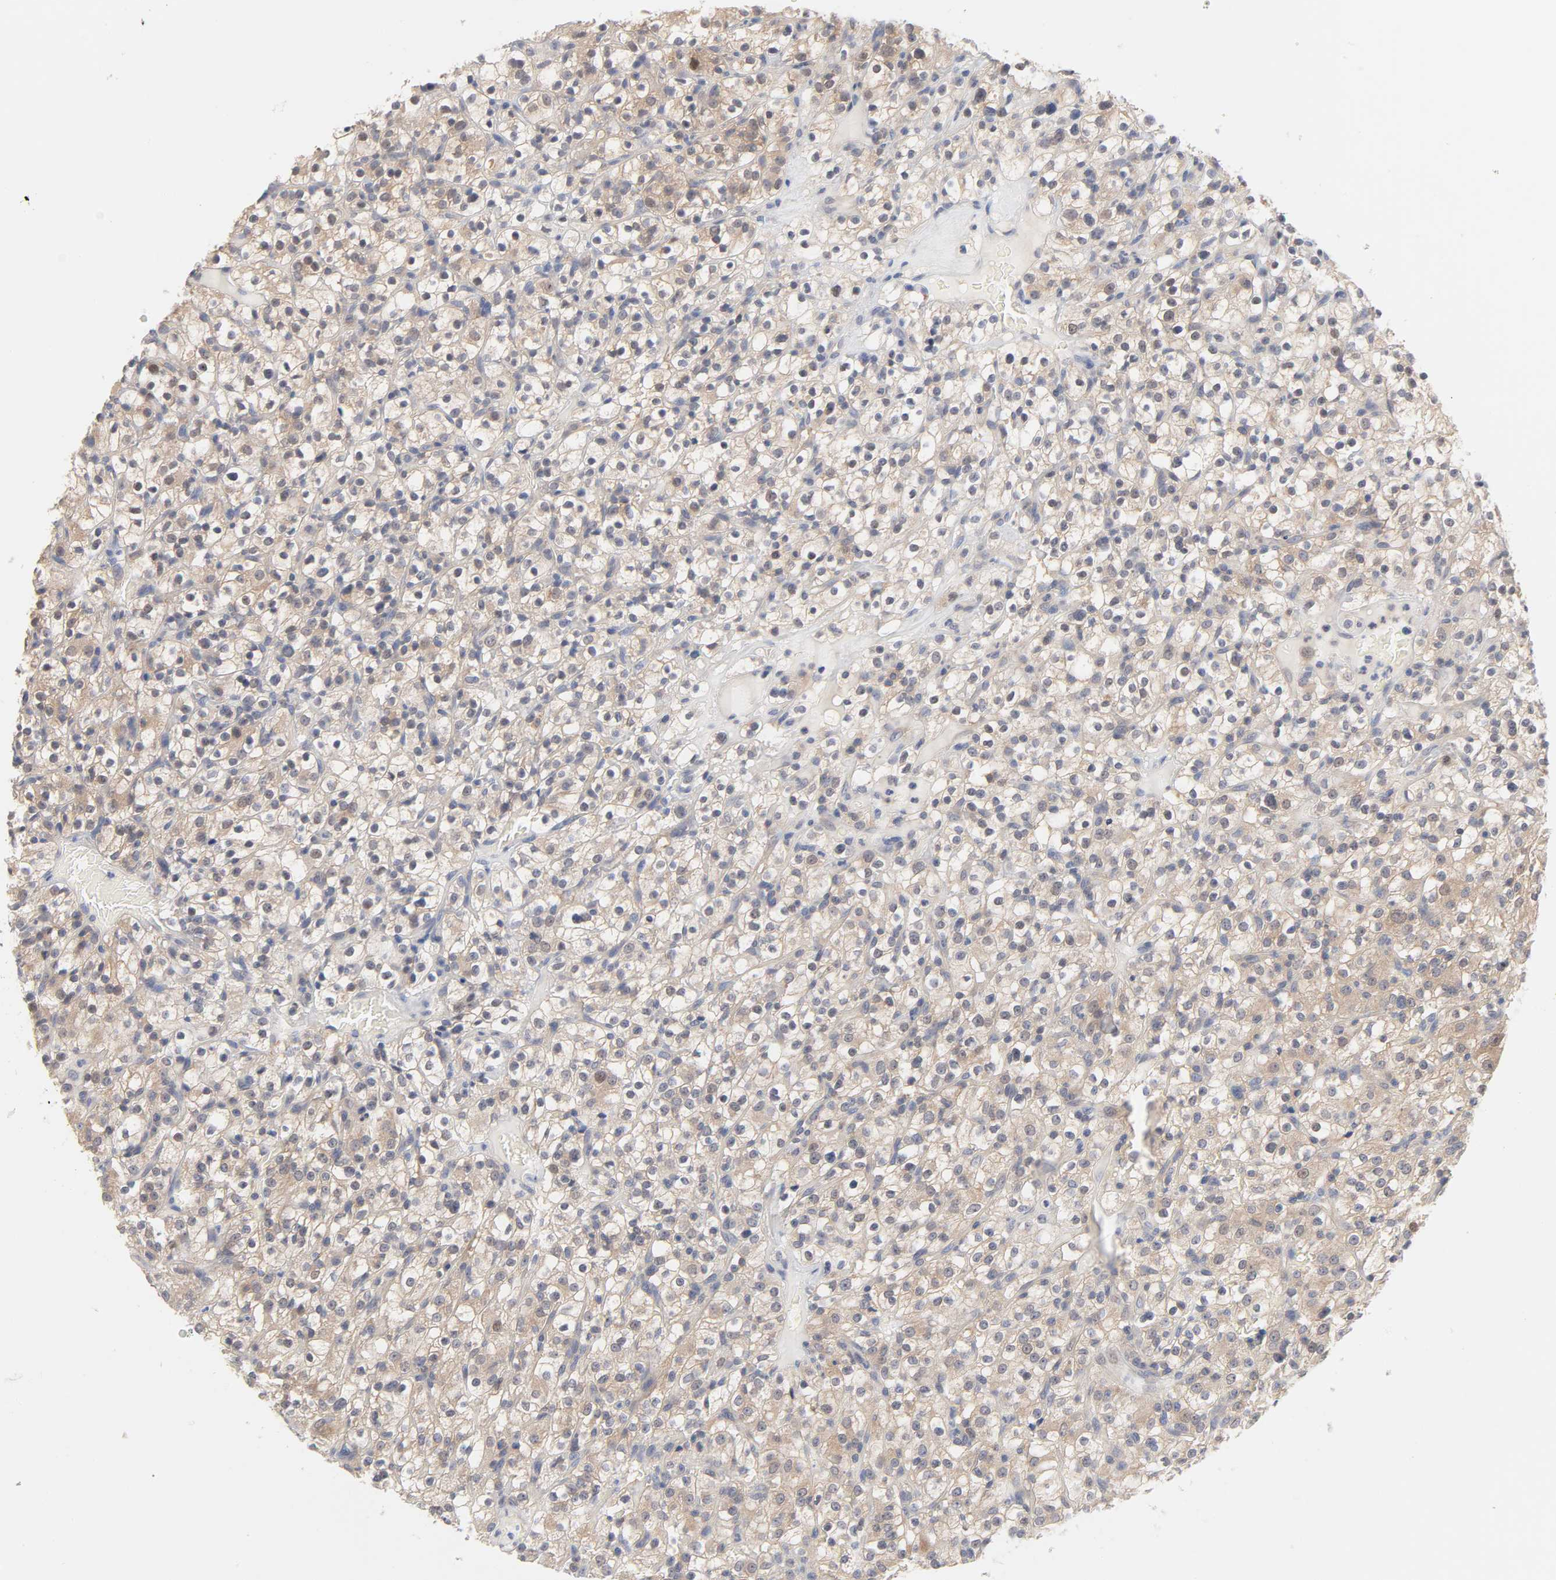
{"staining": {"intensity": "weak", "quantity": "<25%", "location": "cytoplasmic/membranous"}, "tissue": "renal cancer", "cell_type": "Tumor cells", "image_type": "cancer", "snomed": [{"axis": "morphology", "description": "Normal tissue, NOS"}, {"axis": "morphology", "description": "Adenocarcinoma, NOS"}, {"axis": "topography", "description": "Kidney"}], "caption": "Human adenocarcinoma (renal) stained for a protein using IHC displays no positivity in tumor cells.", "gene": "UBL4A", "patient": {"sex": "female", "age": 72}}